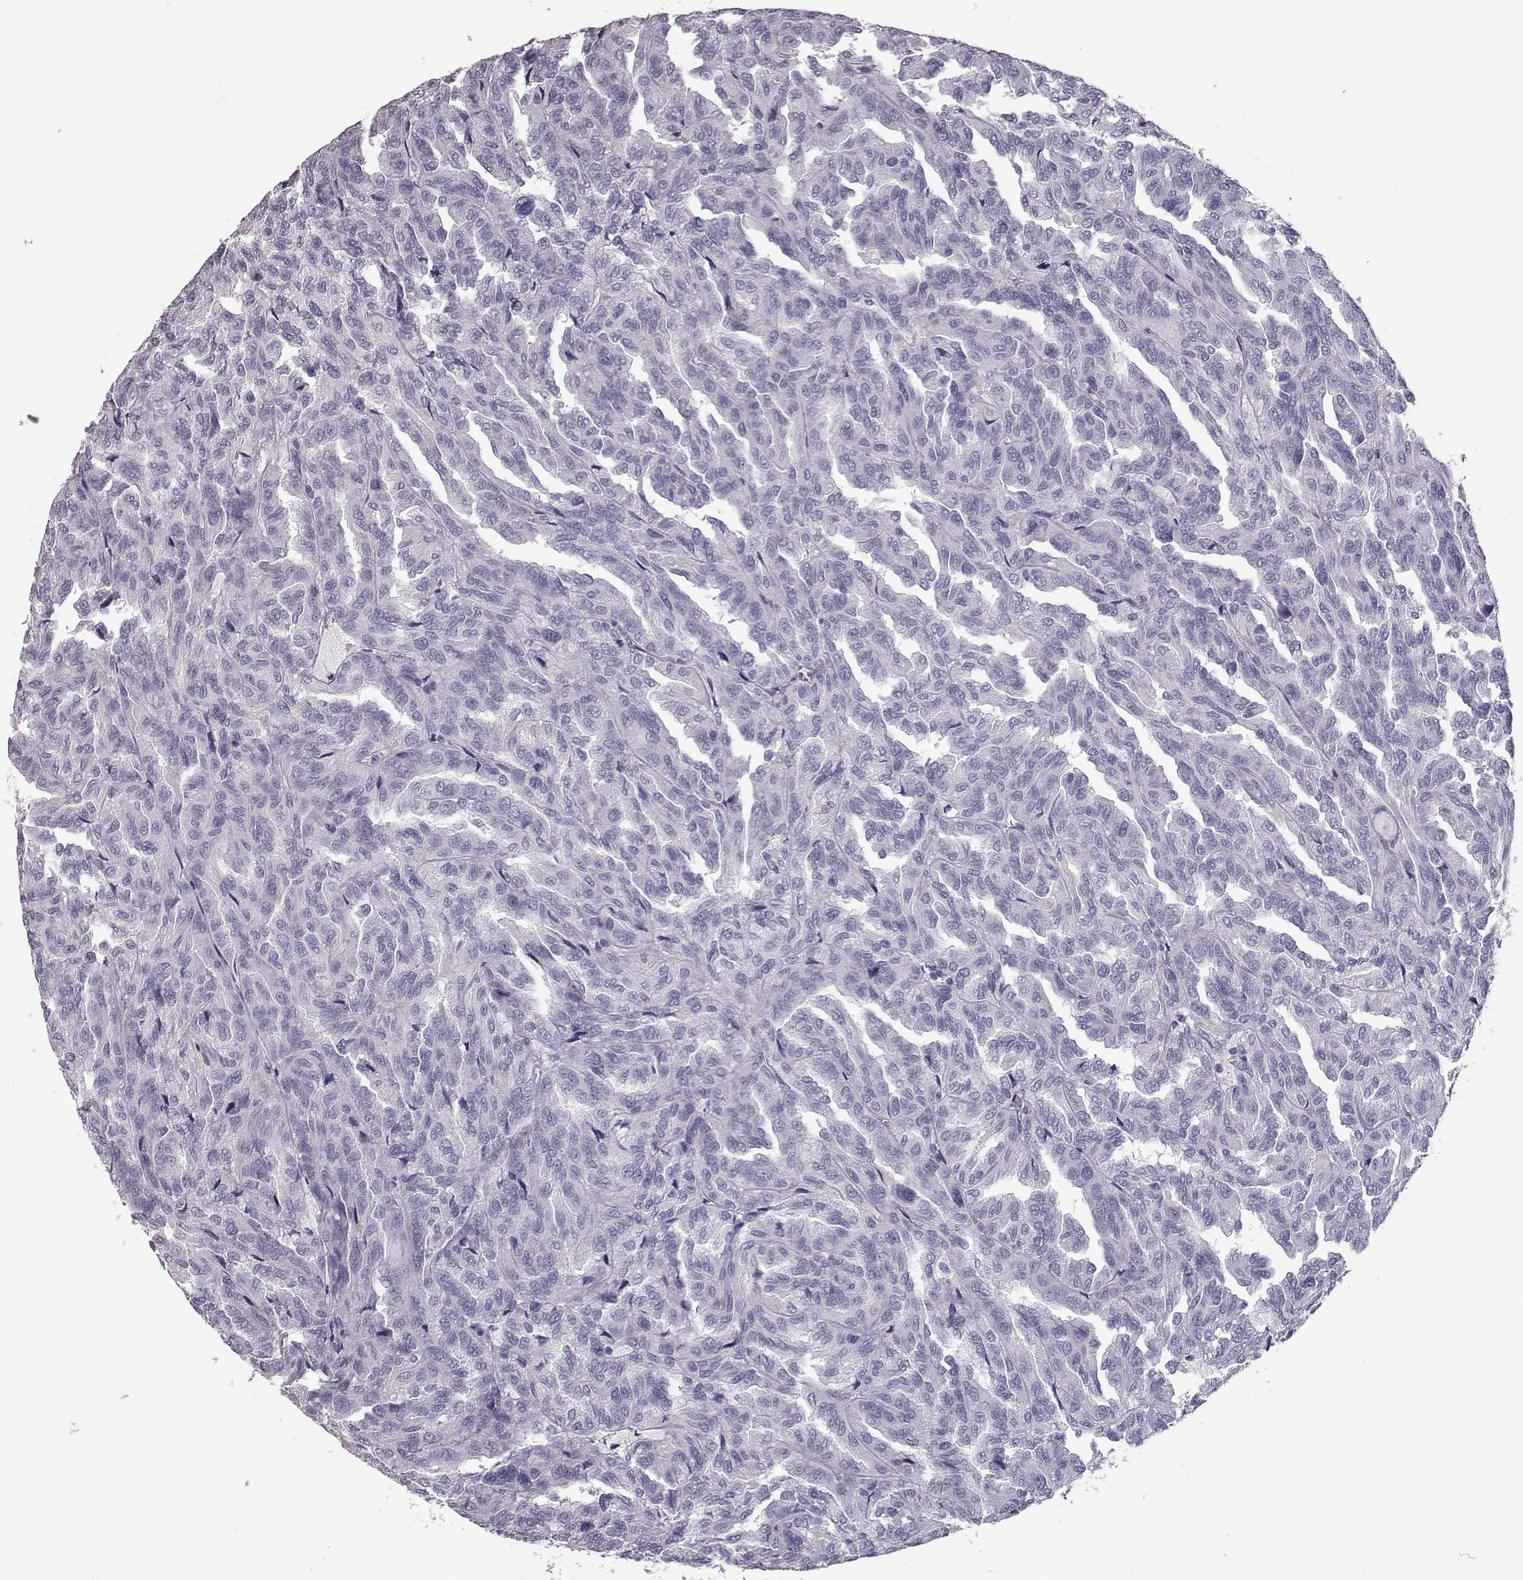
{"staining": {"intensity": "negative", "quantity": "none", "location": "none"}, "tissue": "renal cancer", "cell_type": "Tumor cells", "image_type": "cancer", "snomed": [{"axis": "morphology", "description": "Adenocarcinoma, NOS"}, {"axis": "topography", "description": "Kidney"}], "caption": "The immunohistochemistry (IHC) histopathology image has no significant positivity in tumor cells of renal adenocarcinoma tissue.", "gene": "CCL19", "patient": {"sex": "male", "age": 79}}